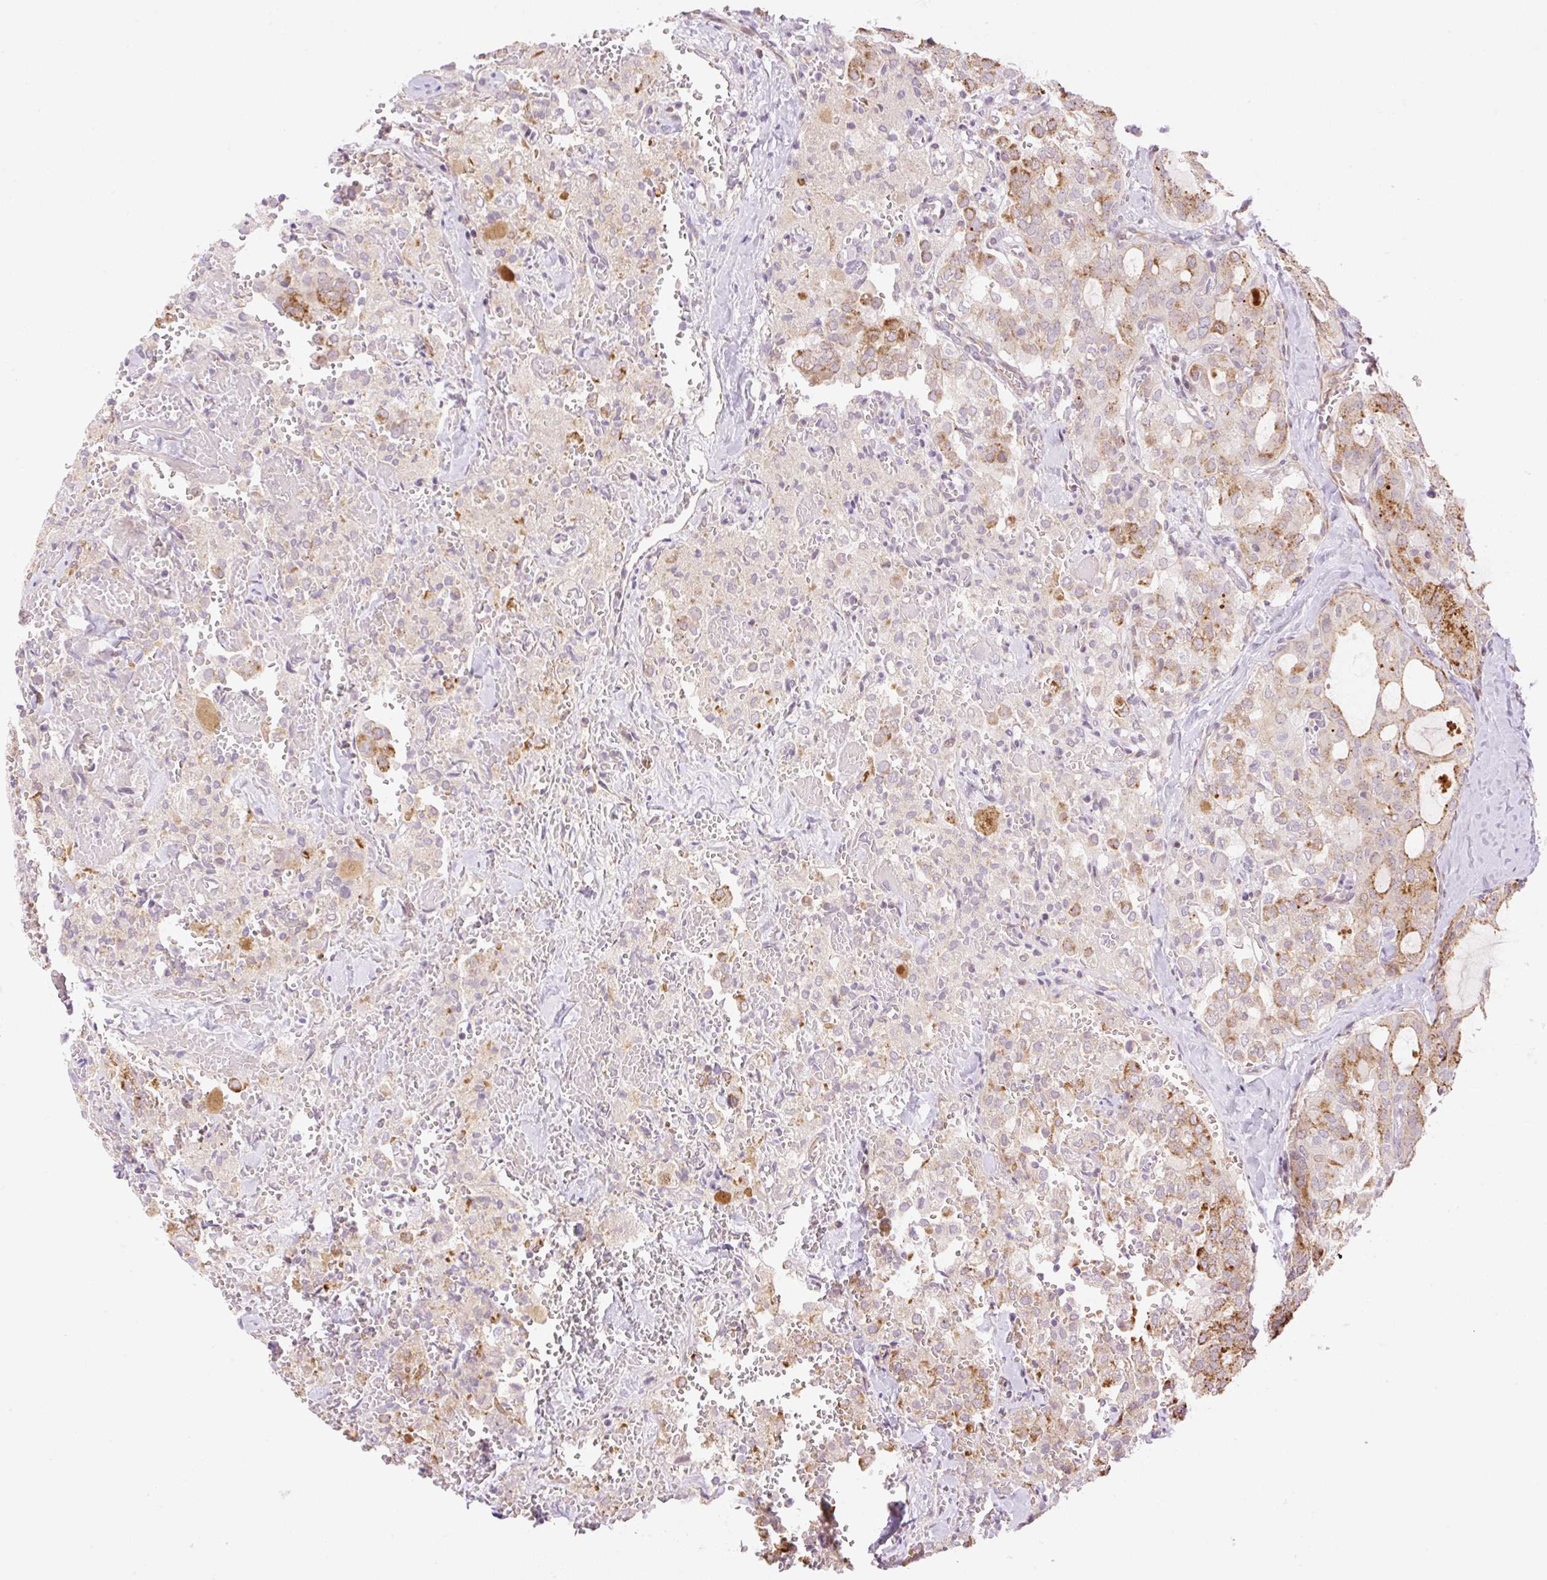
{"staining": {"intensity": "moderate", "quantity": "<25%", "location": "cytoplasmic/membranous"}, "tissue": "thyroid cancer", "cell_type": "Tumor cells", "image_type": "cancer", "snomed": [{"axis": "morphology", "description": "Follicular adenoma carcinoma, NOS"}, {"axis": "topography", "description": "Thyroid gland"}], "caption": "The histopathology image exhibits a brown stain indicating the presence of a protein in the cytoplasmic/membranous of tumor cells in thyroid cancer (follicular adenoma carcinoma). (Brightfield microscopy of DAB IHC at high magnification).", "gene": "ZNF394", "patient": {"sex": "male", "age": 75}}